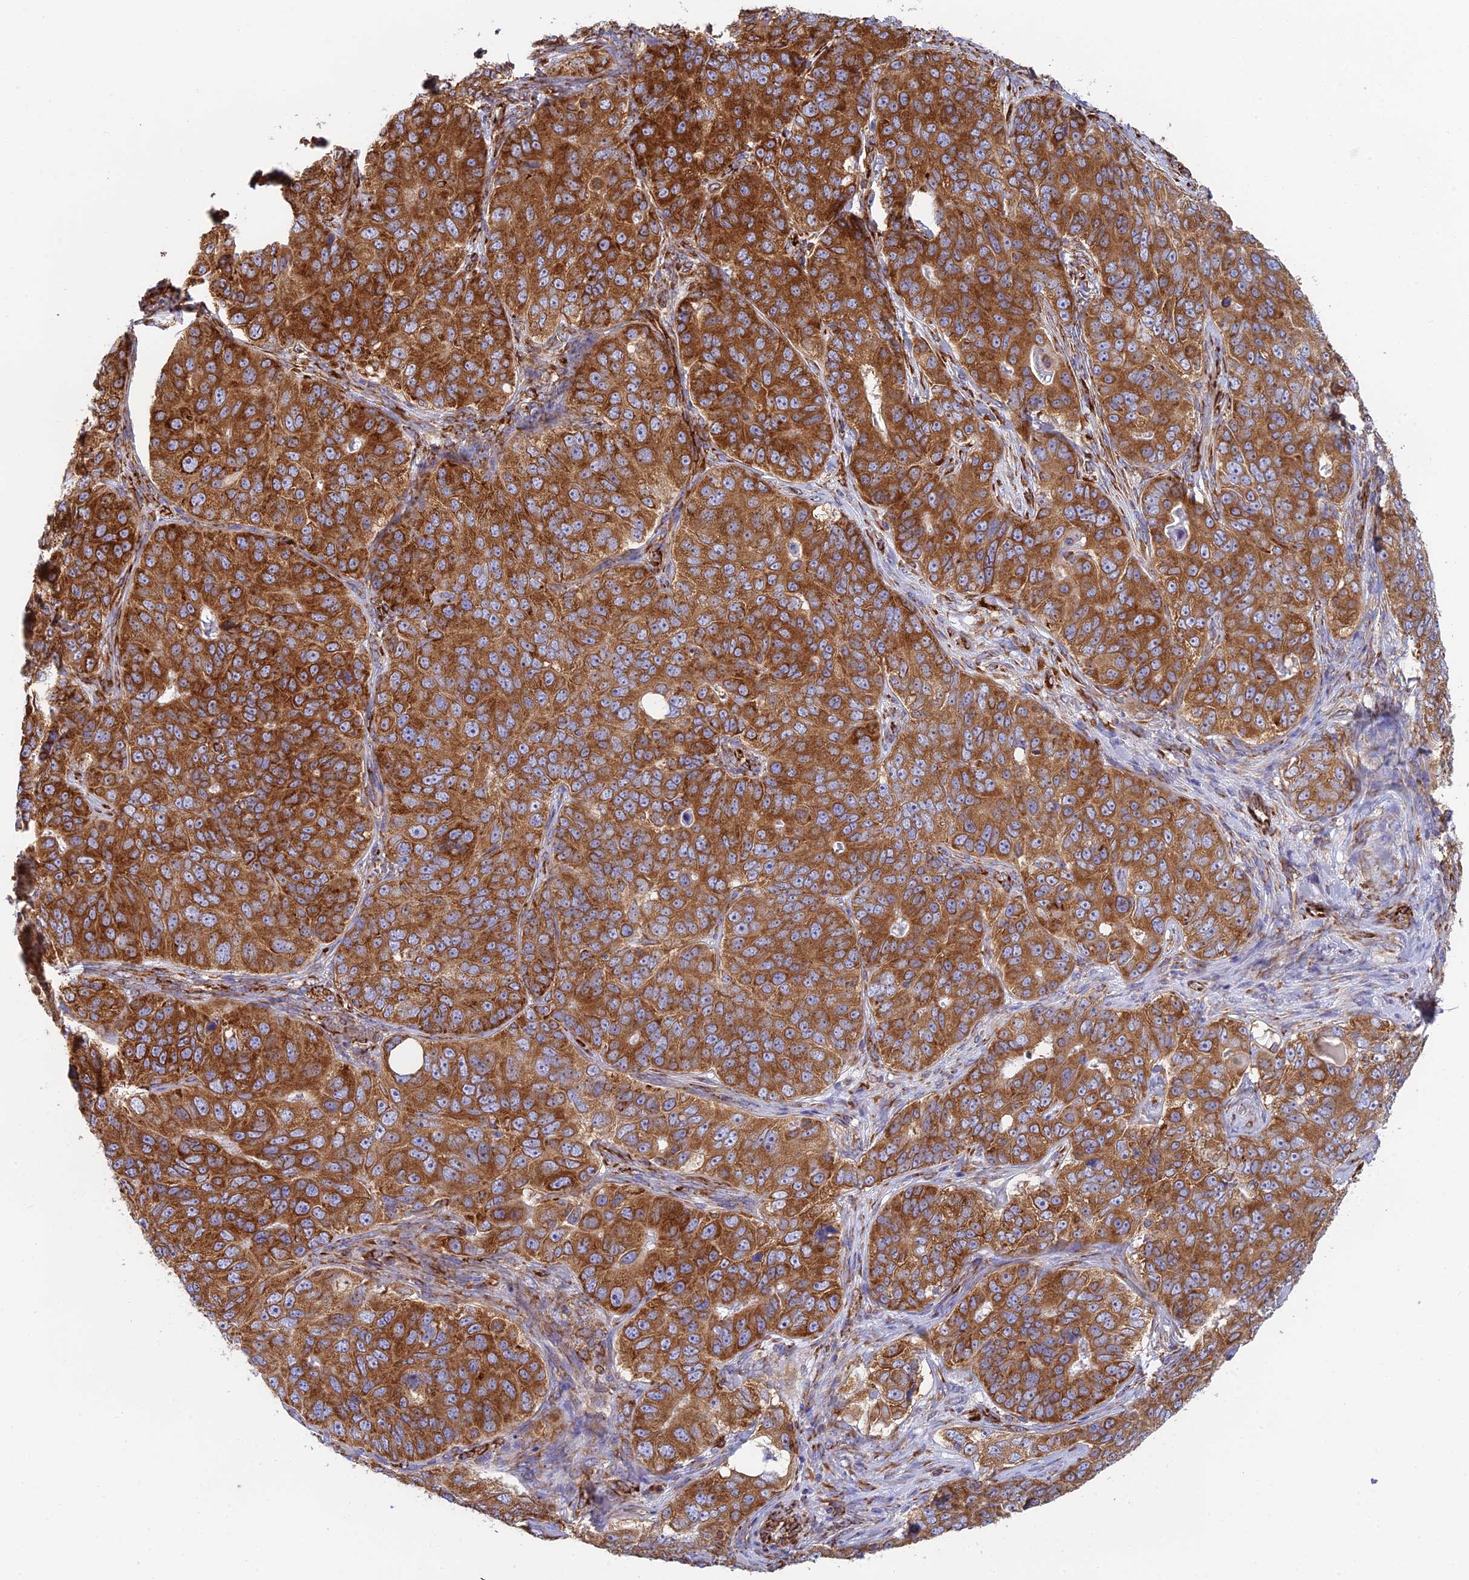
{"staining": {"intensity": "strong", "quantity": ">75%", "location": "cytoplasmic/membranous"}, "tissue": "ovarian cancer", "cell_type": "Tumor cells", "image_type": "cancer", "snomed": [{"axis": "morphology", "description": "Carcinoma, endometroid"}, {"axis": "topography", "description": "Ovary"}], "caption": "A high amount of strong cytoplasmic/membranous positivity is identified in approximately >75% of tumor cells in endometroid carcinoma (ovarian) tissue.", "gene": "CCDC69", "patient": {"sex": "female", "age": 51}}